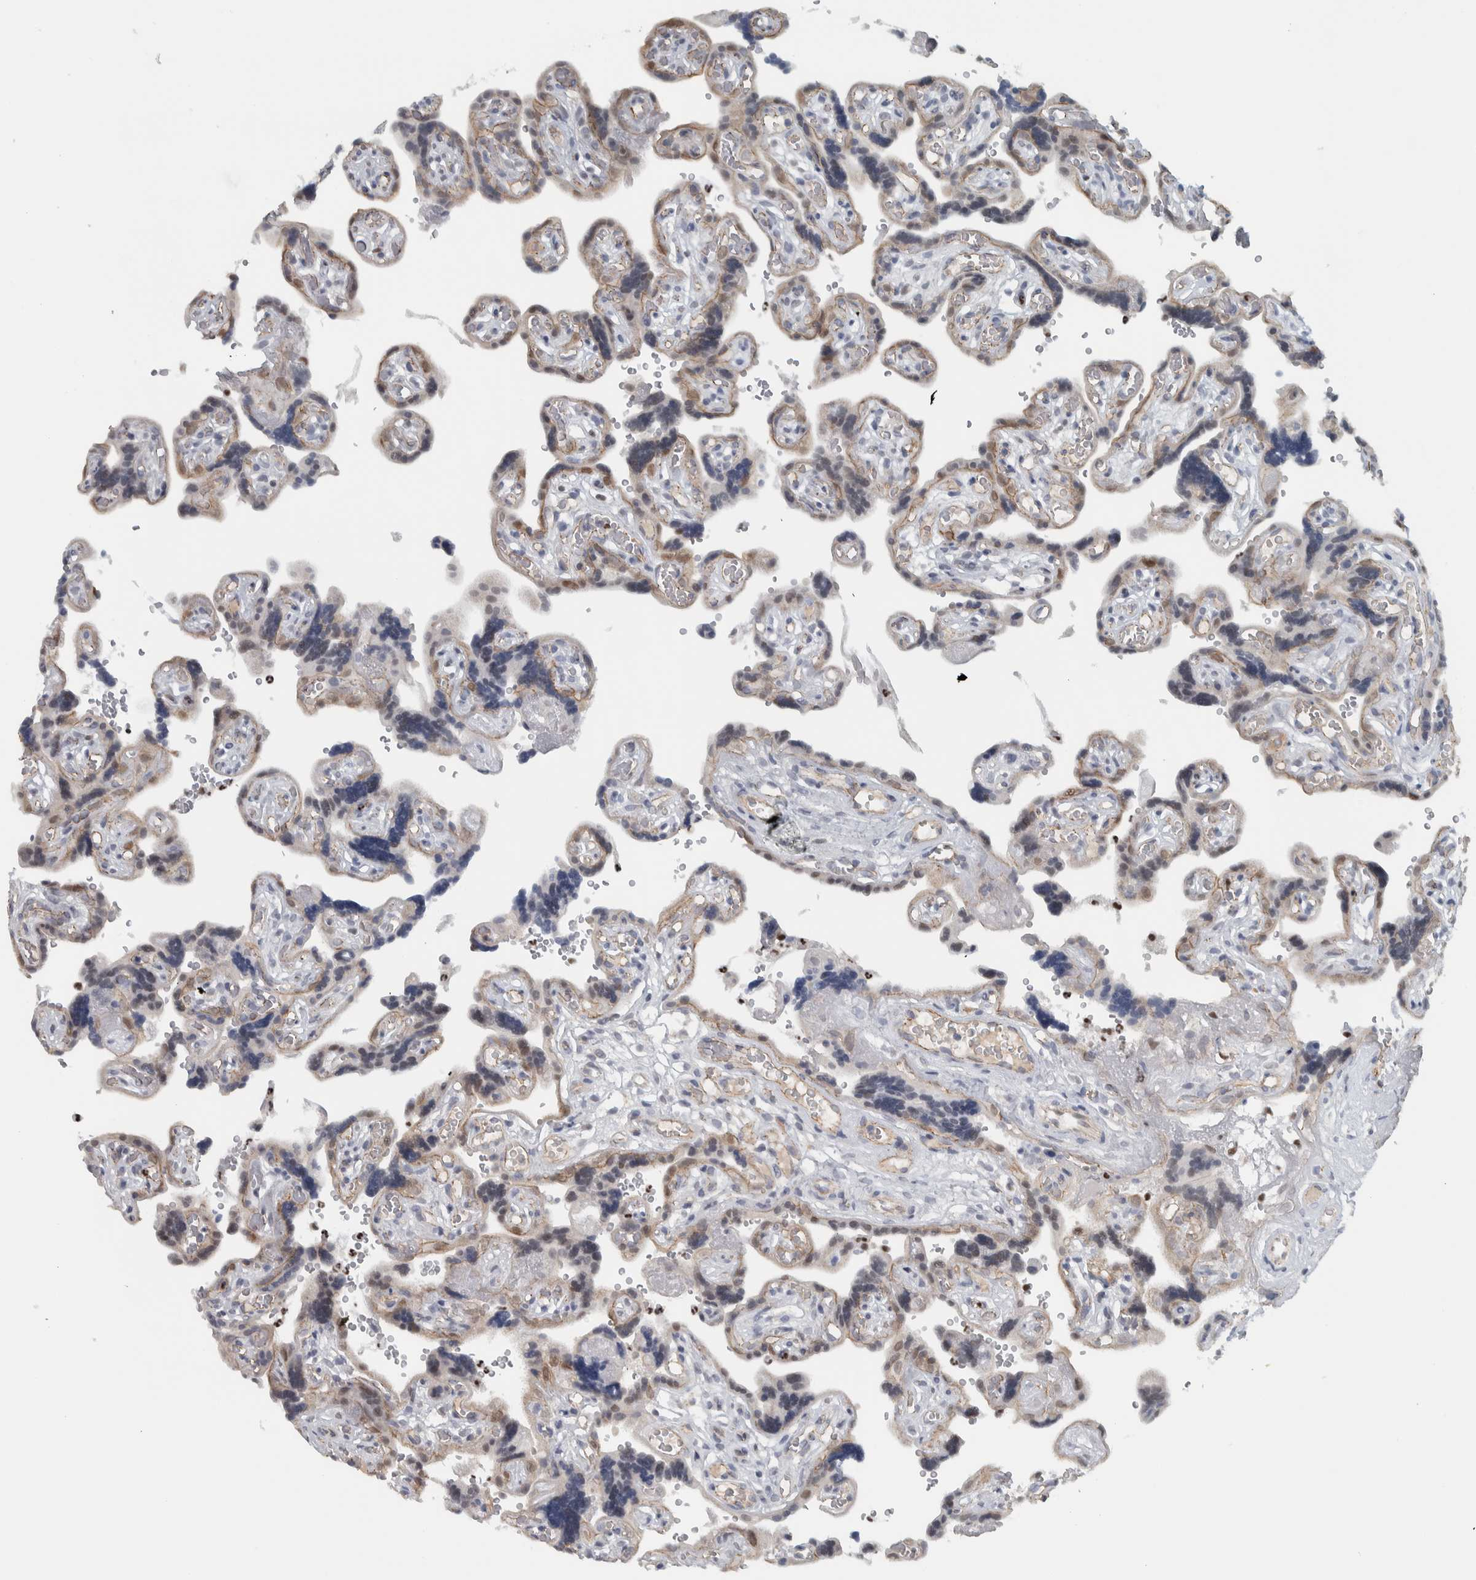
{"staining": {"intensity": "weak", "quantity": ">75%", "location": "nuclear"}, "tissue": "placenta", "cell_type": "Decidual cells", "image_type": "normal", "snomed": [{"axis": "morphology", "description": "Normal tissue, NOS"}, {"axis": "topography", "description": "Placenta"}], "caption": "Placenta was stained to show a protein in brown. There is low levels of weak nuclear positivity in about >75% of decidual cells.", "gene": "ADPRM", "patient": {"sex": "female", "age": 30}}